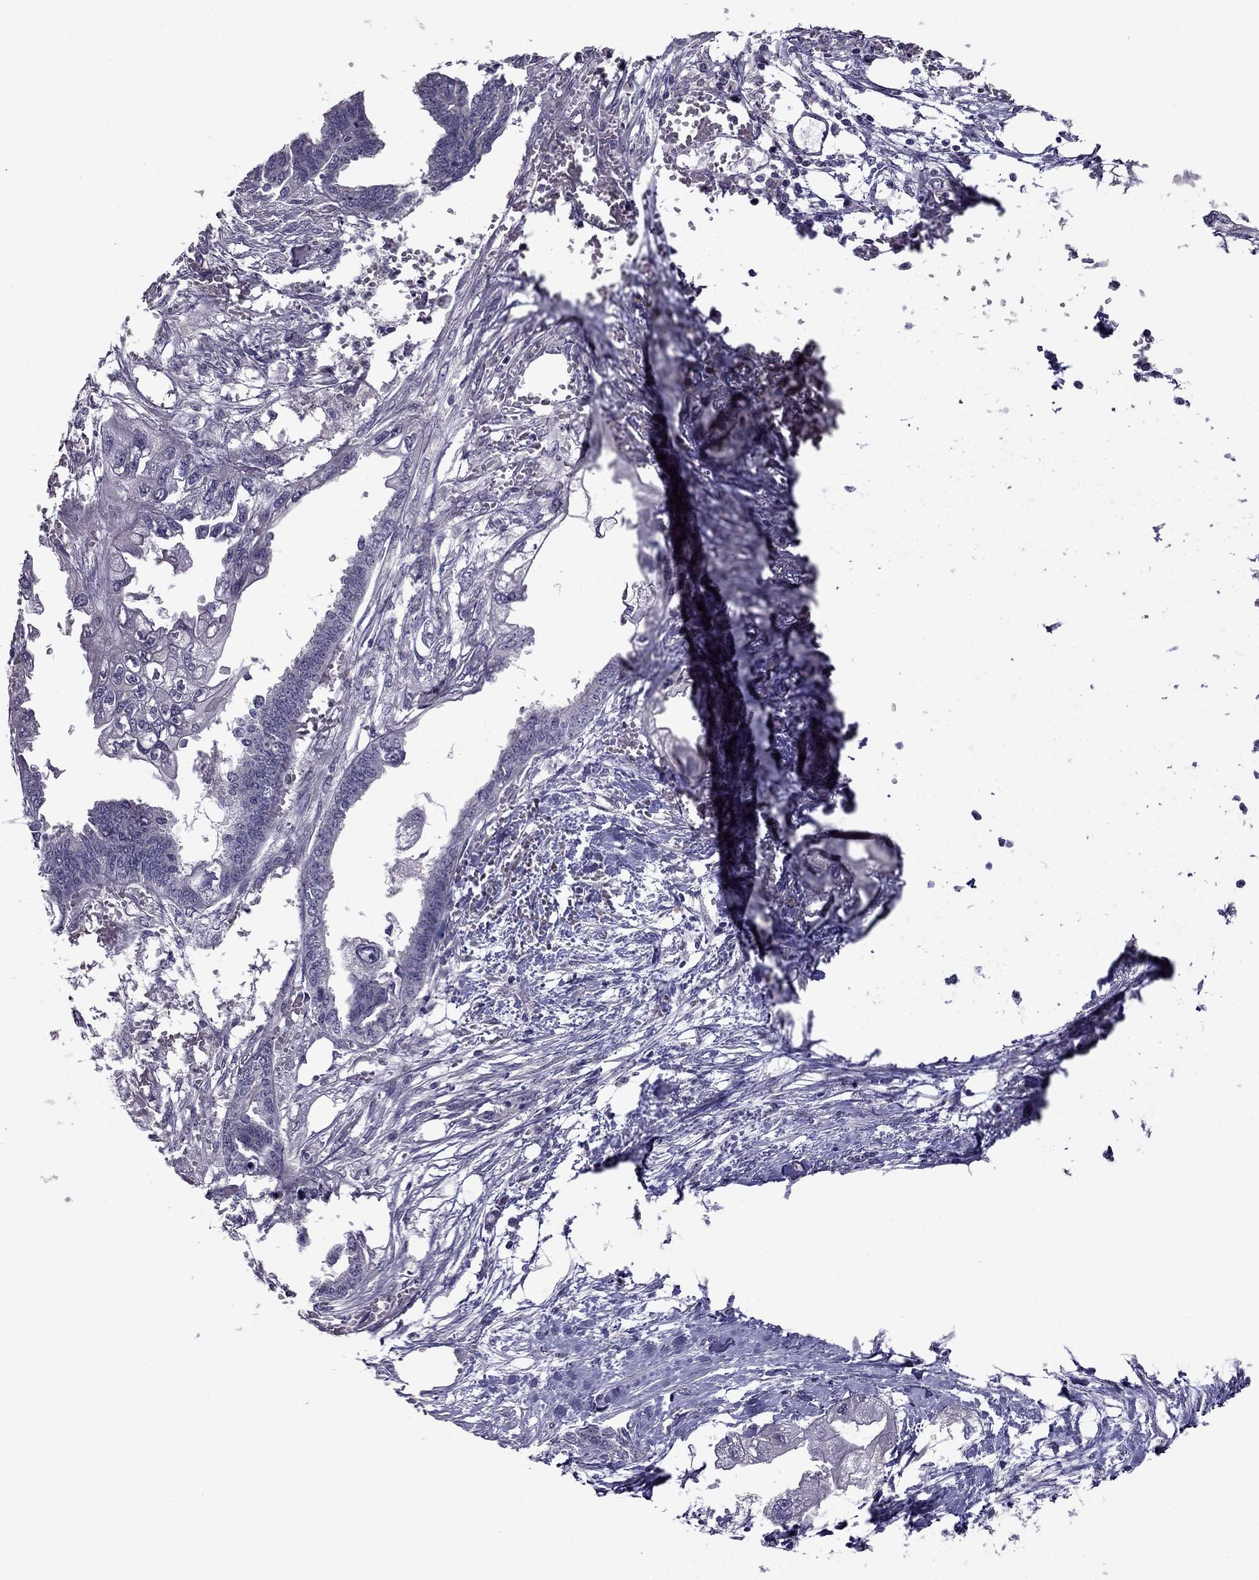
{"staining": {"intensity": "negative", "quantity": "none", "location": "none"}, "tissue": "endometrial cancer", "cell_type": "Tumor cells", "image_type": "cancer", "snomed": [{"axis": "morphology", "description": "Adenocarcinoma, NOS"}, {"axis": "morphology", "description": "Adenocarcinoma, metastatic, NOS"}, {"axis": "topography", "description": "Adipose tissue"}, {"axis": "topography", "description": "Endometrium"}], "caption": "Protein analysis of metastatic adenocarcinoma (endometrial) demonstrates no significant expression in tumor cells. (DAB (3,3'-diaminobenzidine) IHC with hematoxylin counter stain).", "gene": "CDK5", "patient": {"sex": "female", "age": 67}}